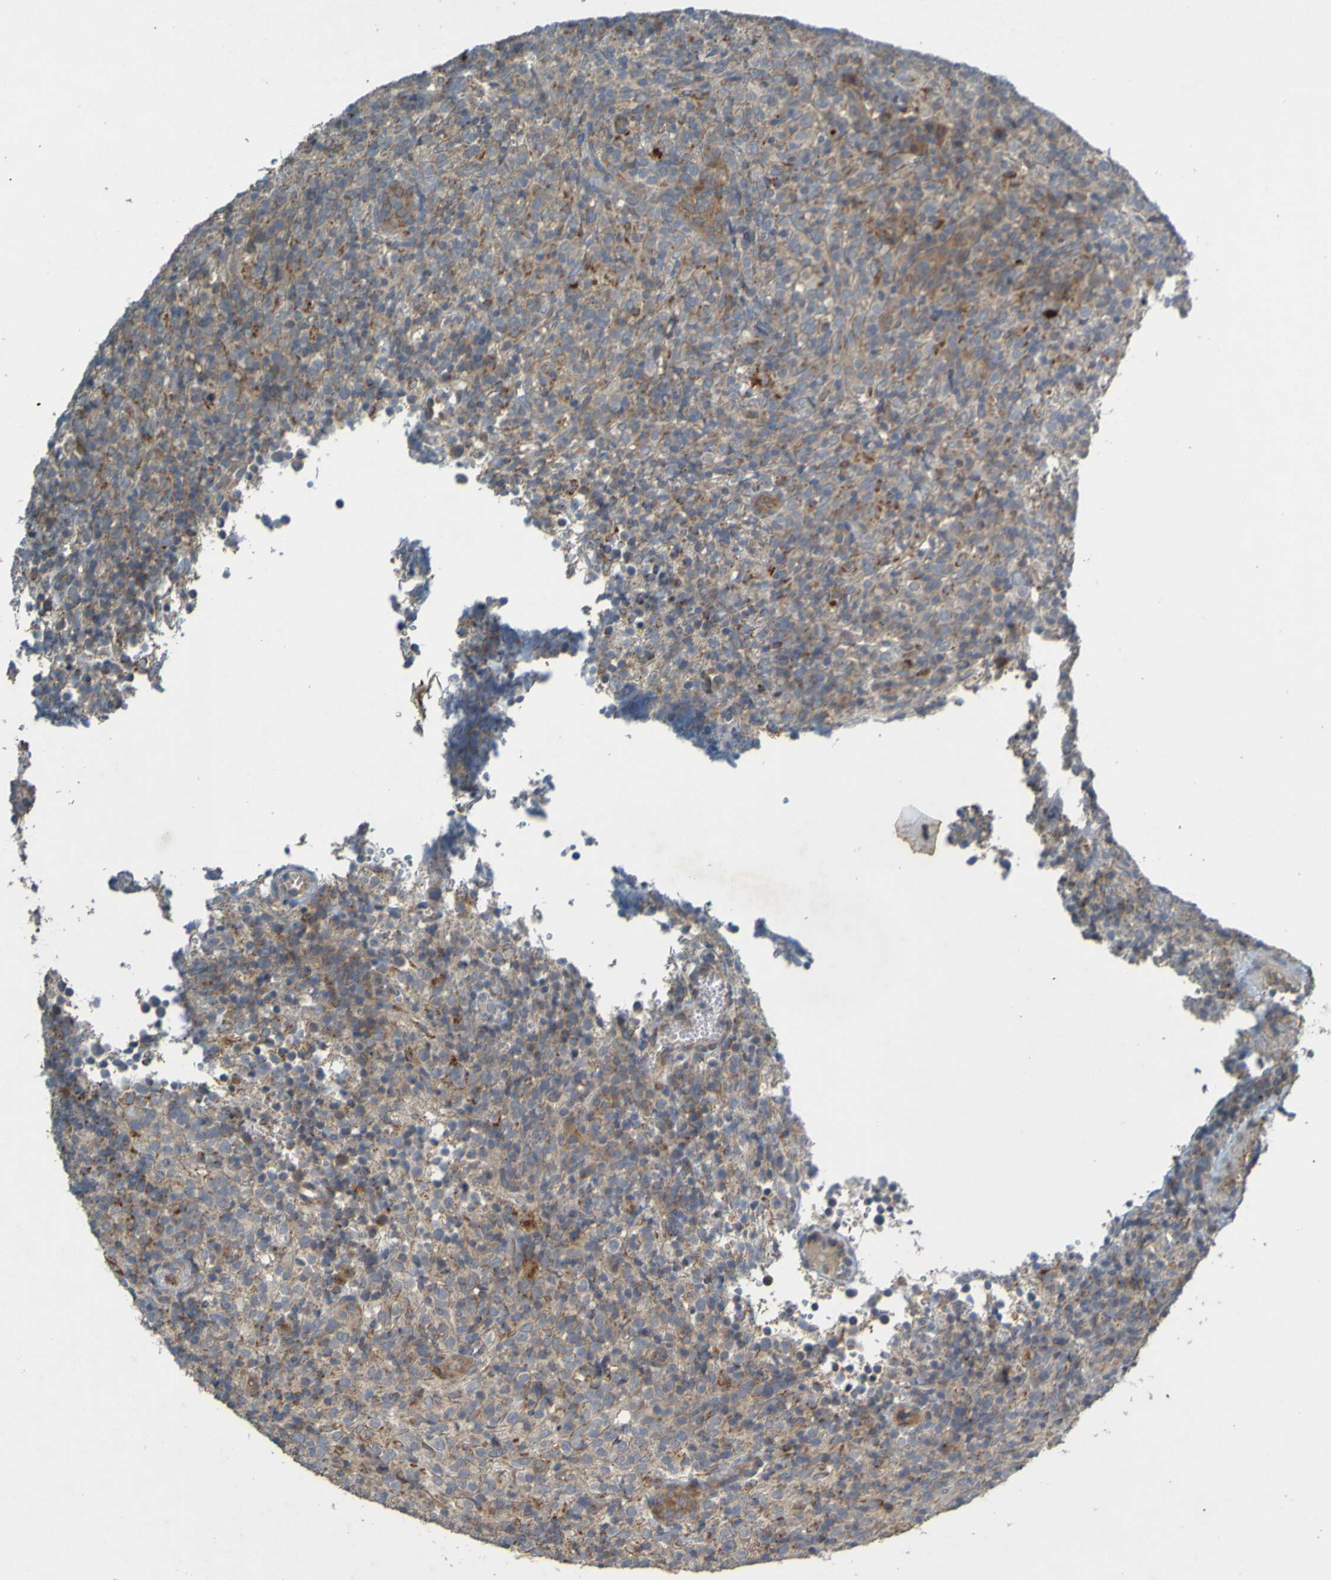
{"staining": {"intensity": "moderate", "quantity": "25%-75%", "location": "cytoplasmic/membranous"}, "tissue": "lymphoma", "cell_type": "Tumor cells", "image_type": "cancer", "snomed": [{"axis": "morphology", "description": "Malignant lymphoma, non-Hodgkin's type, High grade"}, {"axis": "topography", "description": "Lymph node"}], "caption": "High-grade malignant lymphoma, non-Hodgkin's type stained with a protein marker shows moderate staining in tumor cells.", "gene": "B3GAT2", "patient": {"sex": "female", "age": 76}}